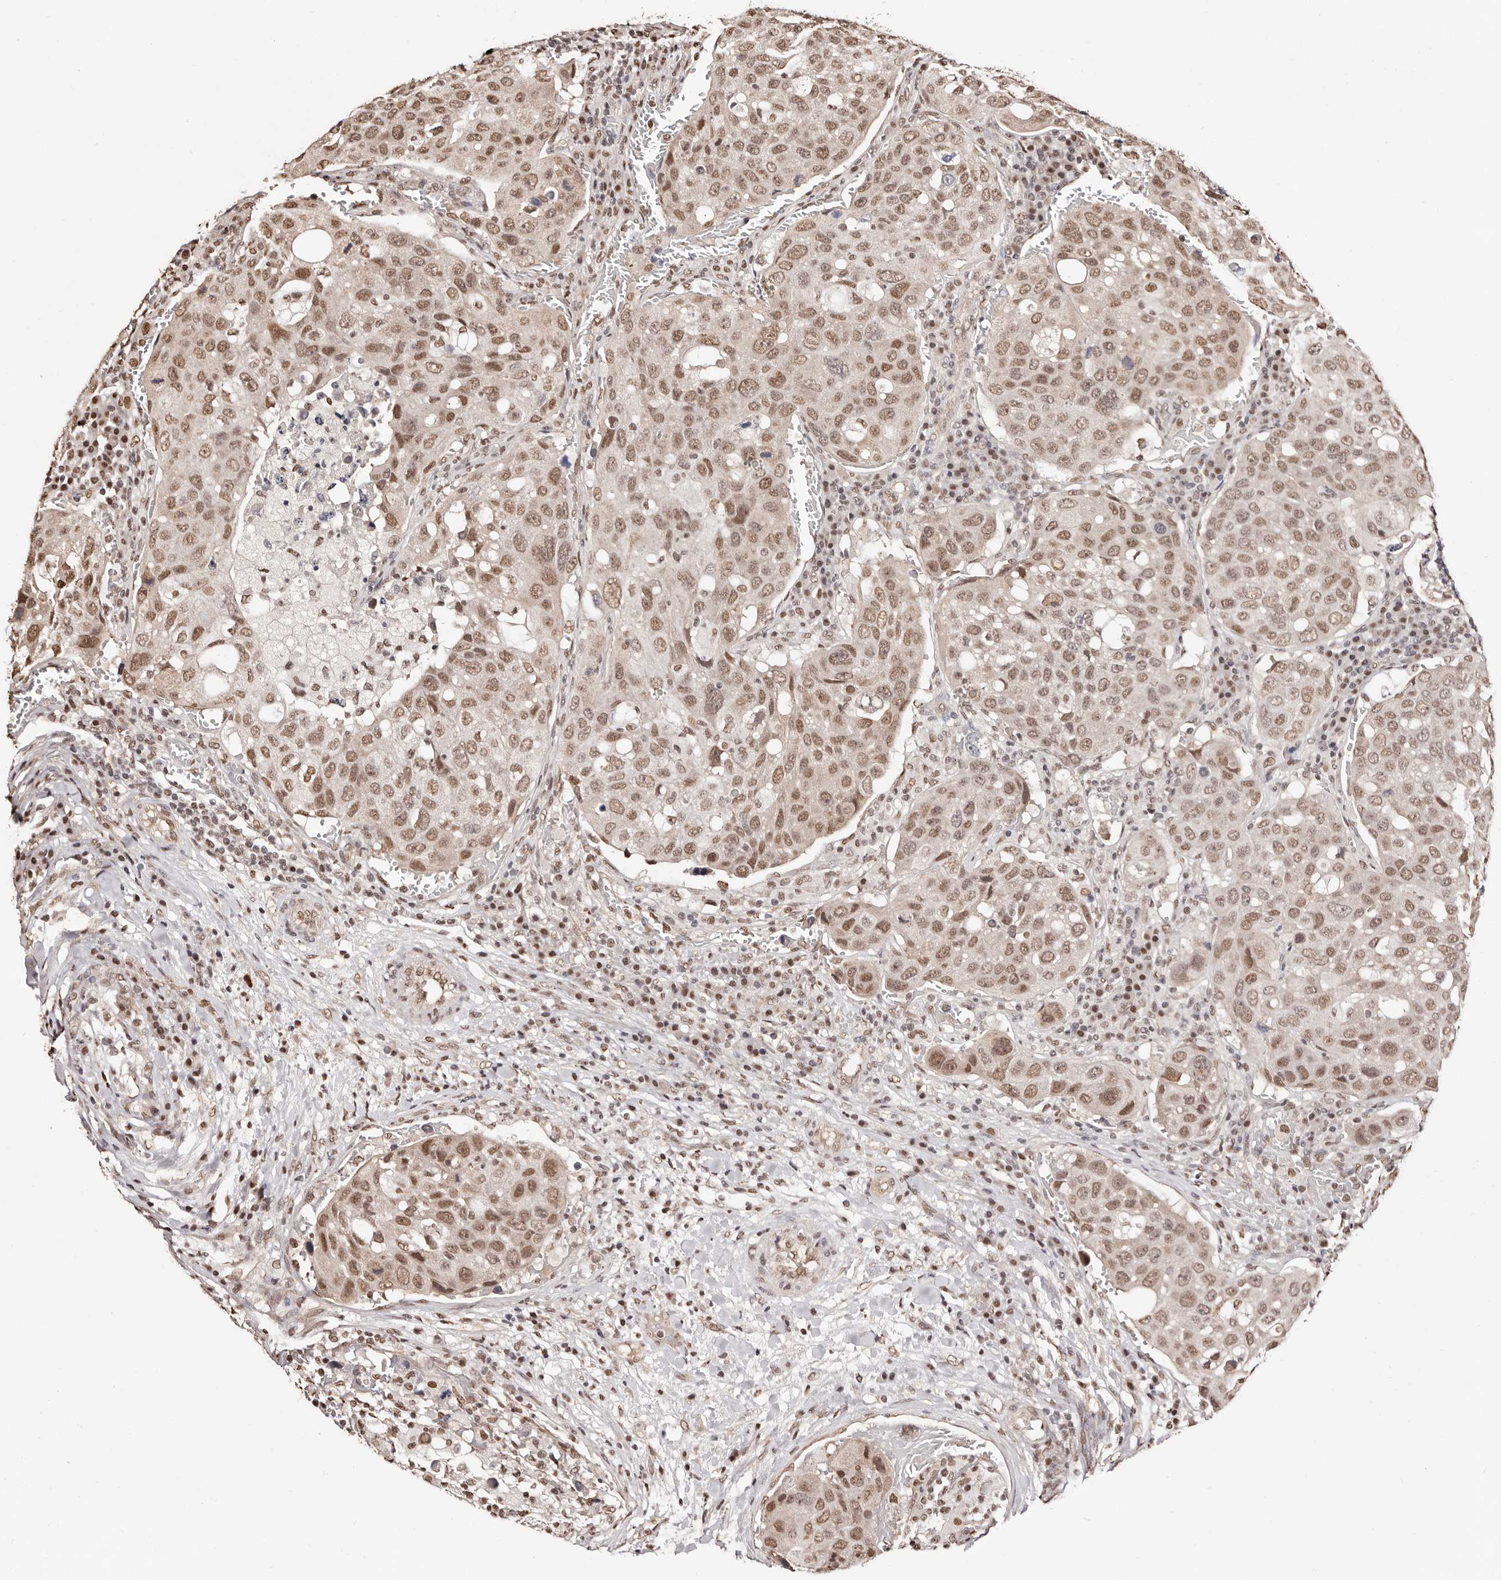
{"staining": {"intensity": "moderate", "quantity": ">75%", "location": "nuclear"}, "tissue": "urothelial cancer", "cell_type": "Tumor cells", "image_type": "cancer", "snomed": [{"axis": "morphology", "description": "Urothelial carcinoma, High grade"}, {"axis": "topography", "description": "Lymph node"}, {"axis": "topography", "description": "Urinary bladder"}], "caption": "Immunohistochemical staining of human high-grade urothelial carcinoma displays medium levels of moderate nuclear positivity in approximately >75% of tumor cells.", "gene": "BICRAL", "patient": {"sex": "male", "age": 51}}